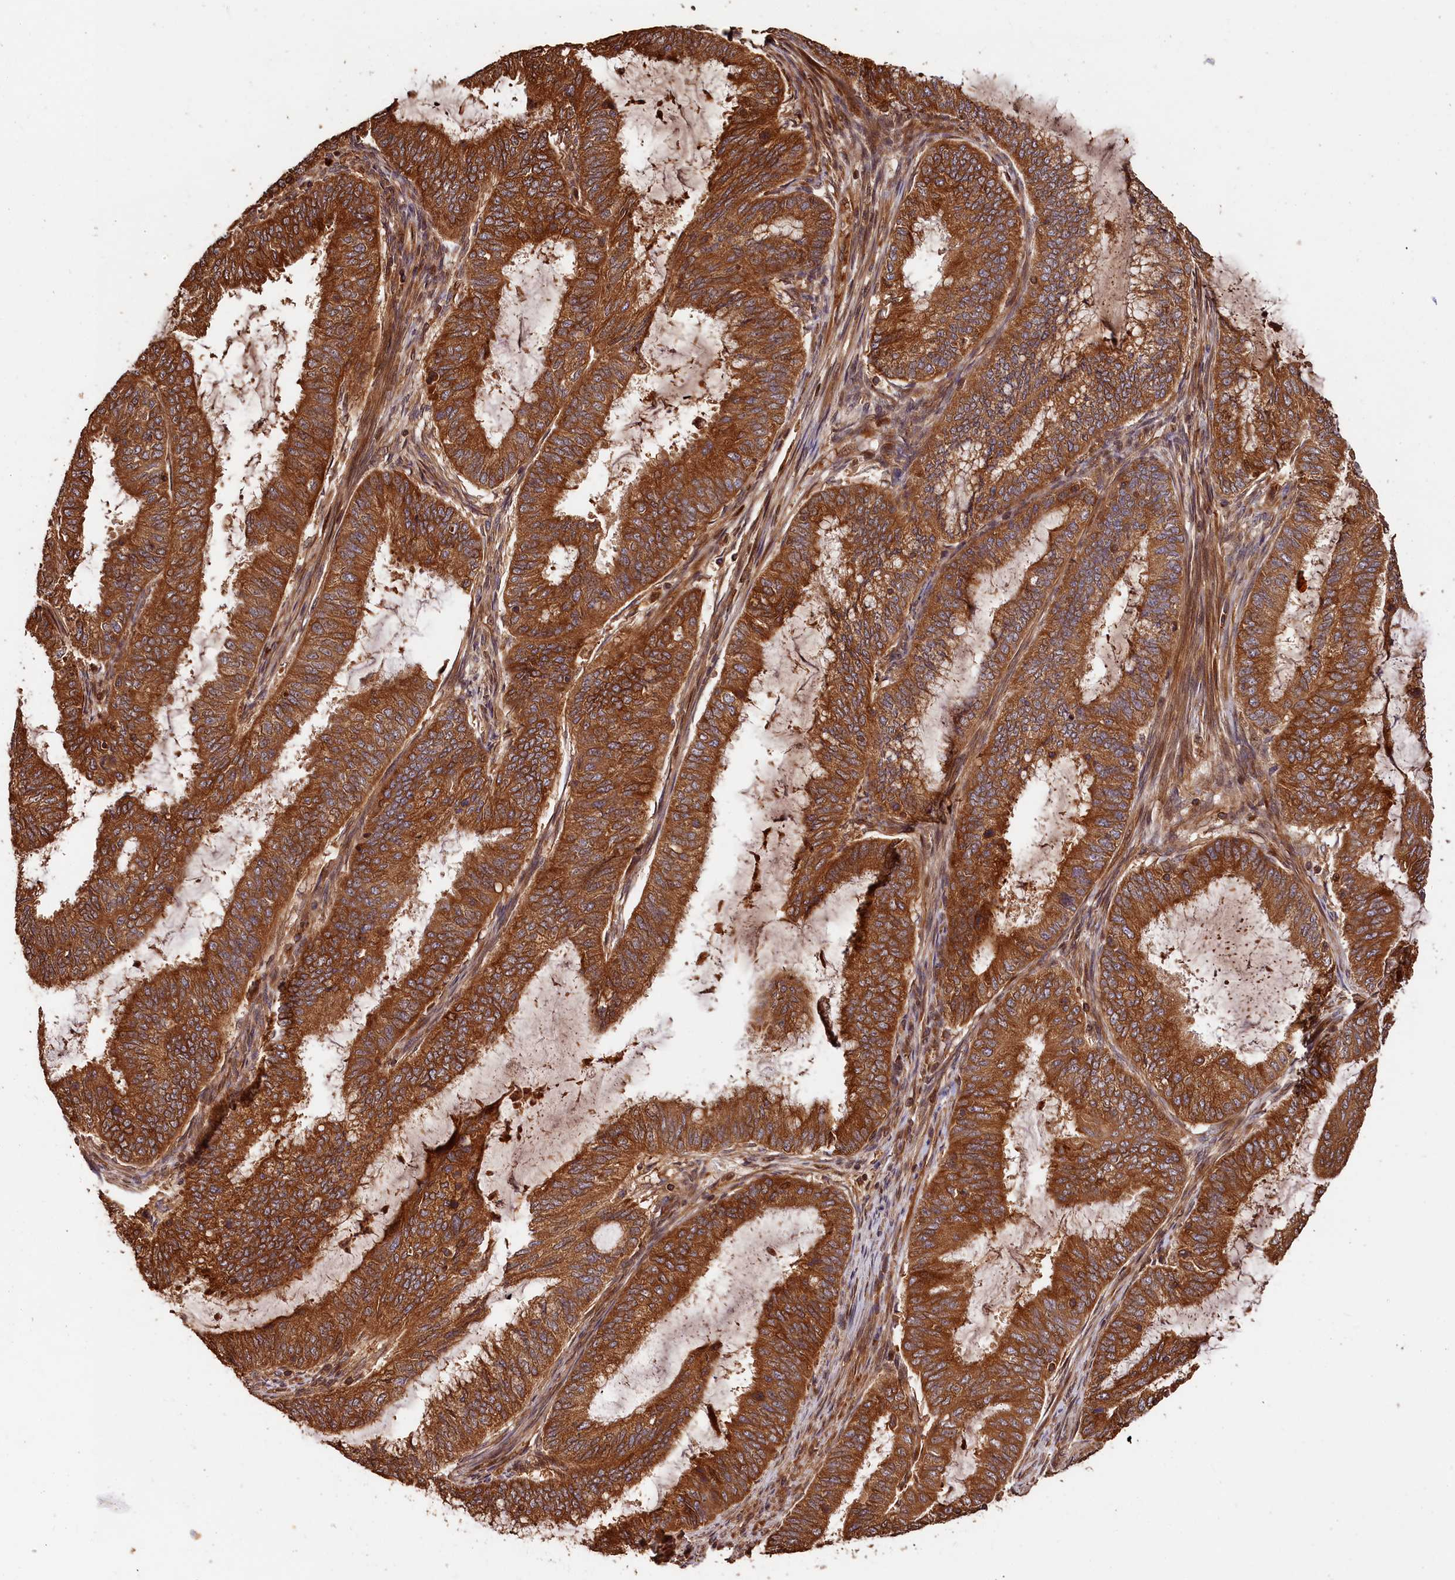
{"staining": {"intensity": "strong", "quantity": ">75%", "location": "cytoplasmic/membranous"}, "tissue": "endometrial cancer", "cell_type": "Tumor cells", "image_type": "cancer", "snomed": [{"axis": "morphology", "description": "Adenocarcinoma, NOS"}, {"axis": "topography", "description": "Endometrium"}], "caption": "An immunohistochemistry (IHC) image of tumor tissue is shown. Protein staining in brown shows strong cytoplasmic/membranous positivity in adenocarcinoma (endometrial) within tumor cells.", "gene": "HMOX2", "patient": {"sex": "female", "age": 51}}